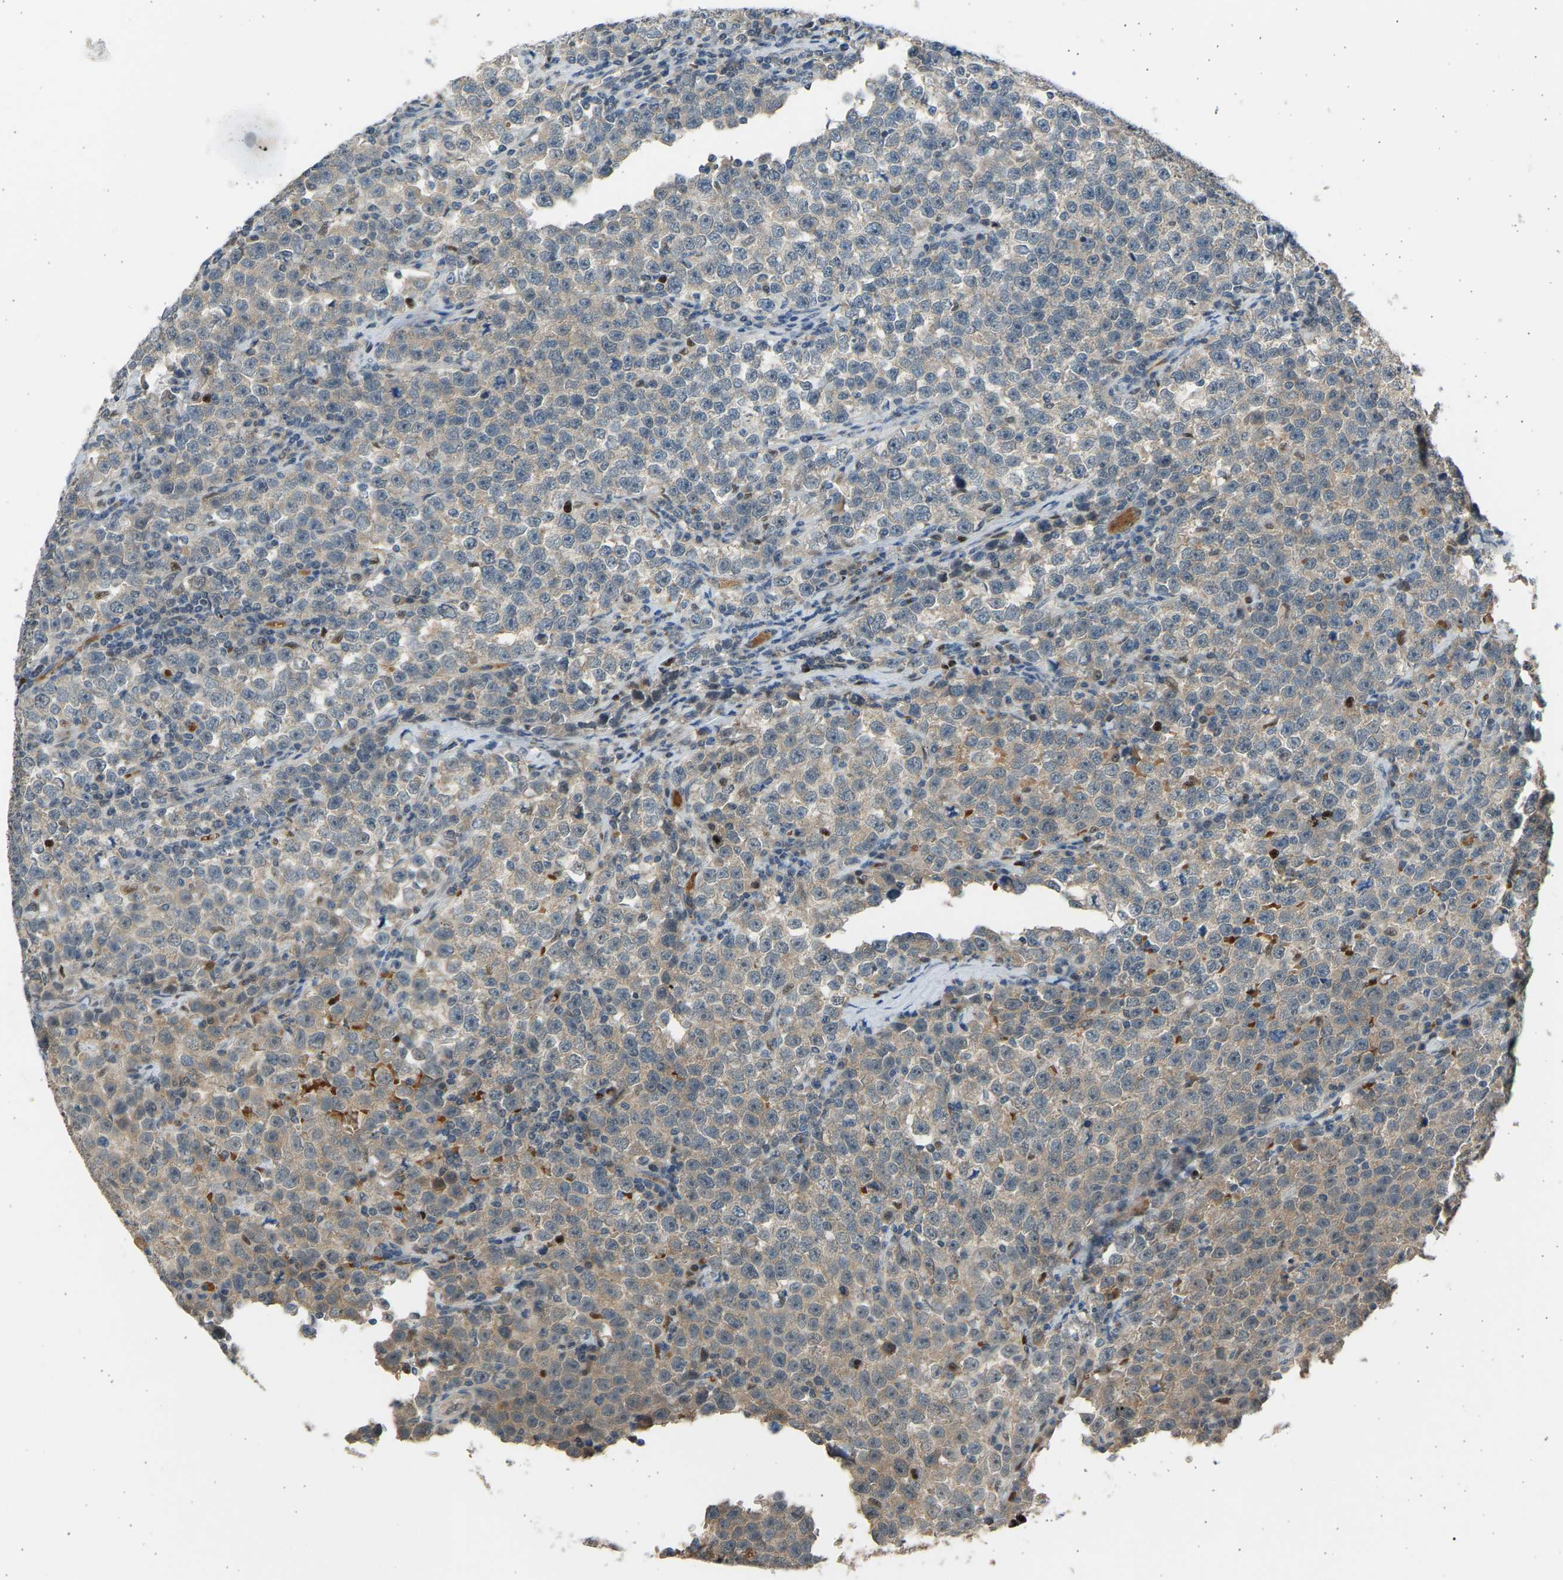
{"staining": {"intensity": "moderate", "quantity": "<25%", "location": "cytoplasmic/membranous"}, "tissue": "testis cancer", "cell_type": "Tumor cells", "image_type": "cancer", "snomed": [{"axis": "morphology", "description": "Seminoma, NOS"}, {"axis": "topography", "description": "Testis"}], "caption": "An image of seminoma (testis) stained for a protein exhibits moderate cytoplasmic/membranous brown staining in tumor cells.", "gene": "BIRC2", "patient": {"sex": "male", "age": 43}}